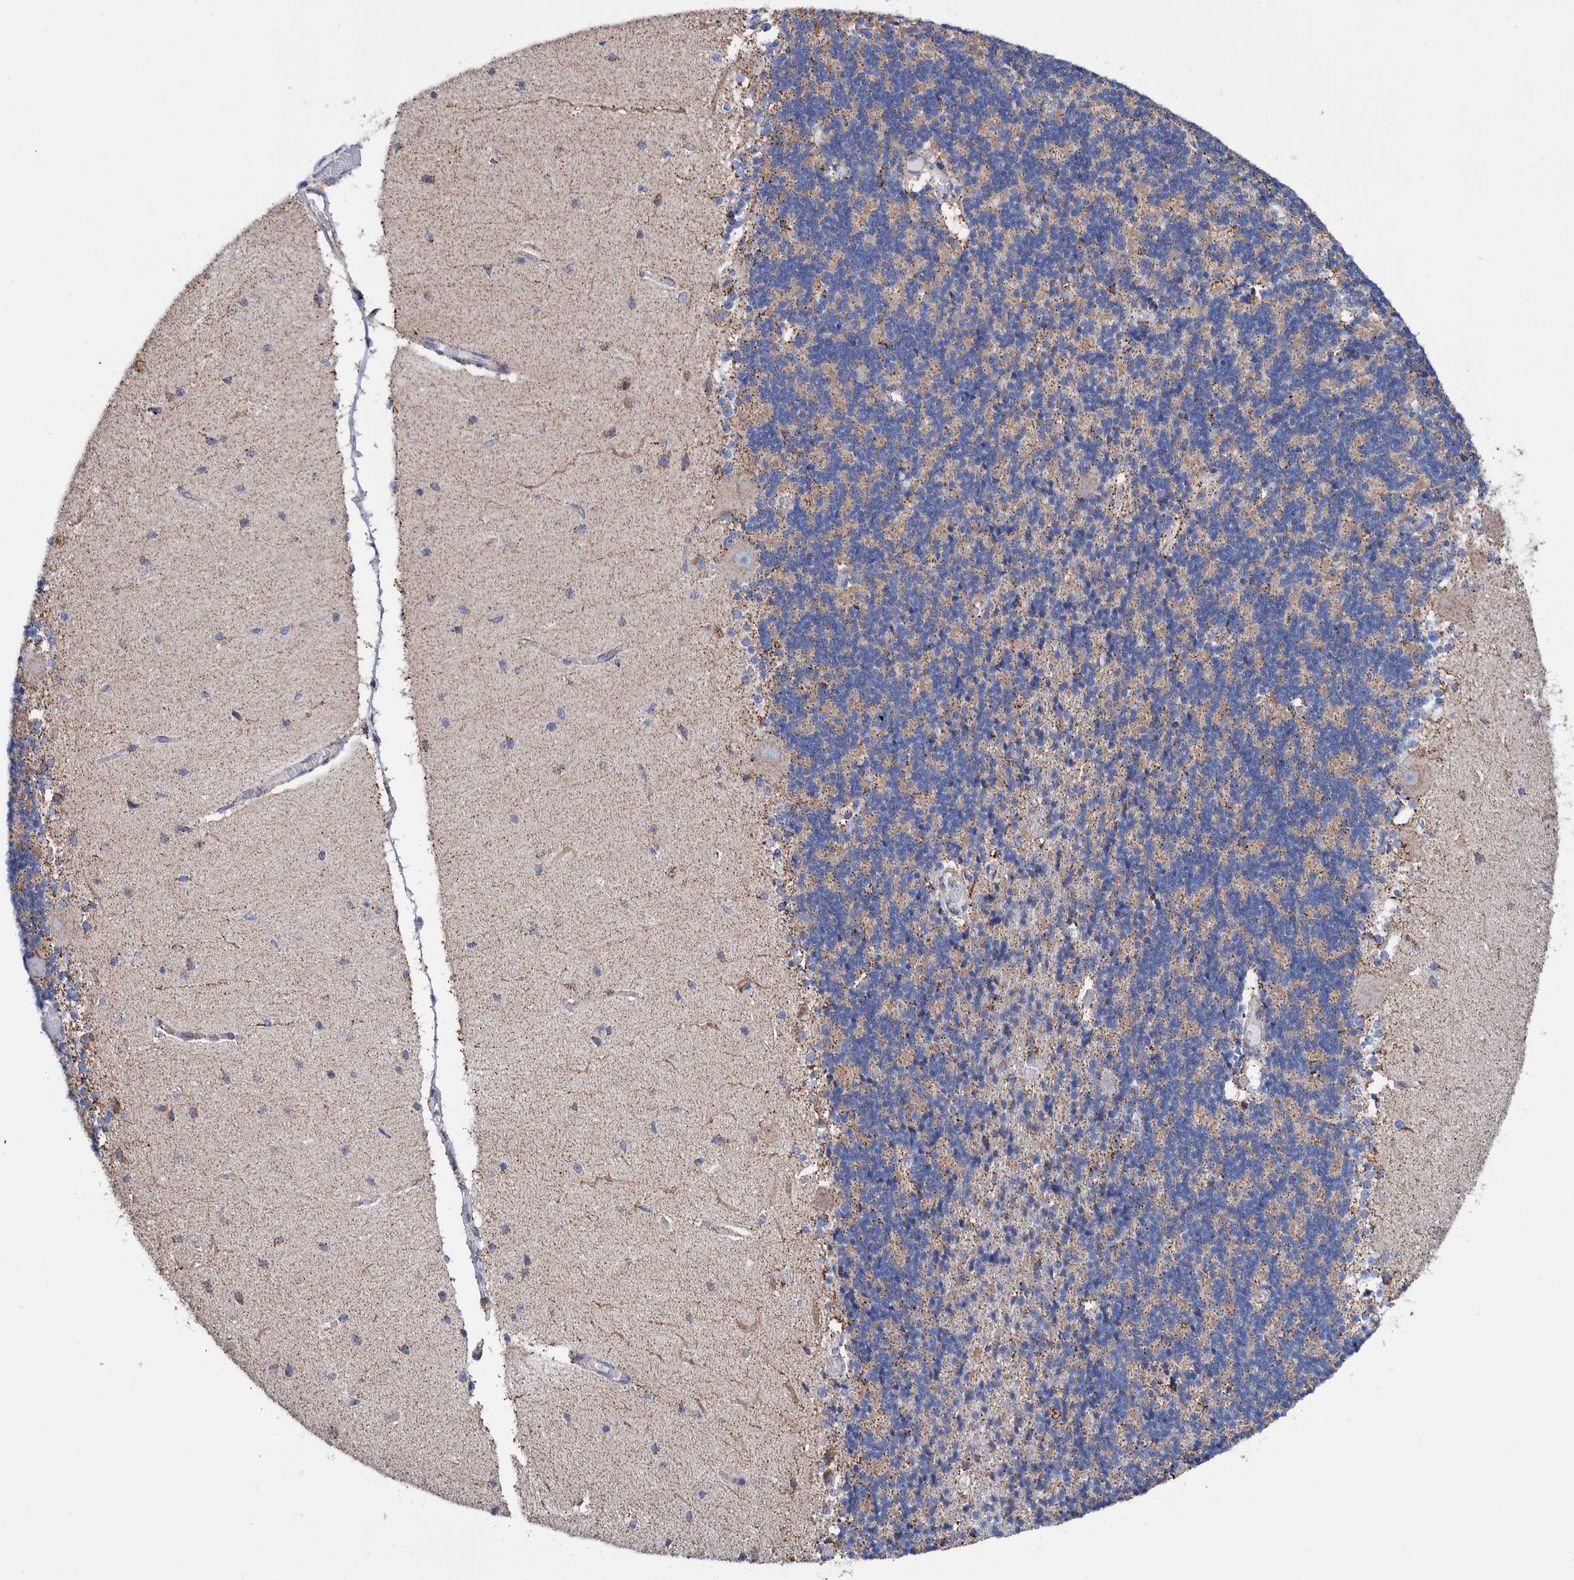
{"staining": {"intensity": "weak", "quantity": ">75%", "location": "cytoplasmic/membranous"}, "tissue": "cerebellum", "cell_type": "Cells in granular layer", "image_type": "normal", "snomed": [{"axis": "morphology", "description": "Normal tissue, NOS"}, {"axis": "topography", "description": "Cerebellum"}], "caption": "Immunohistochemical staining of benign cerebellum demonstrates low levels of weak cytoplasmic/membranous staining in approximately >75% of cells in granular layer. Nuclei are stained in blue.", "gene": "DECR1", "patient": {"sex": "female", "age": 54}}